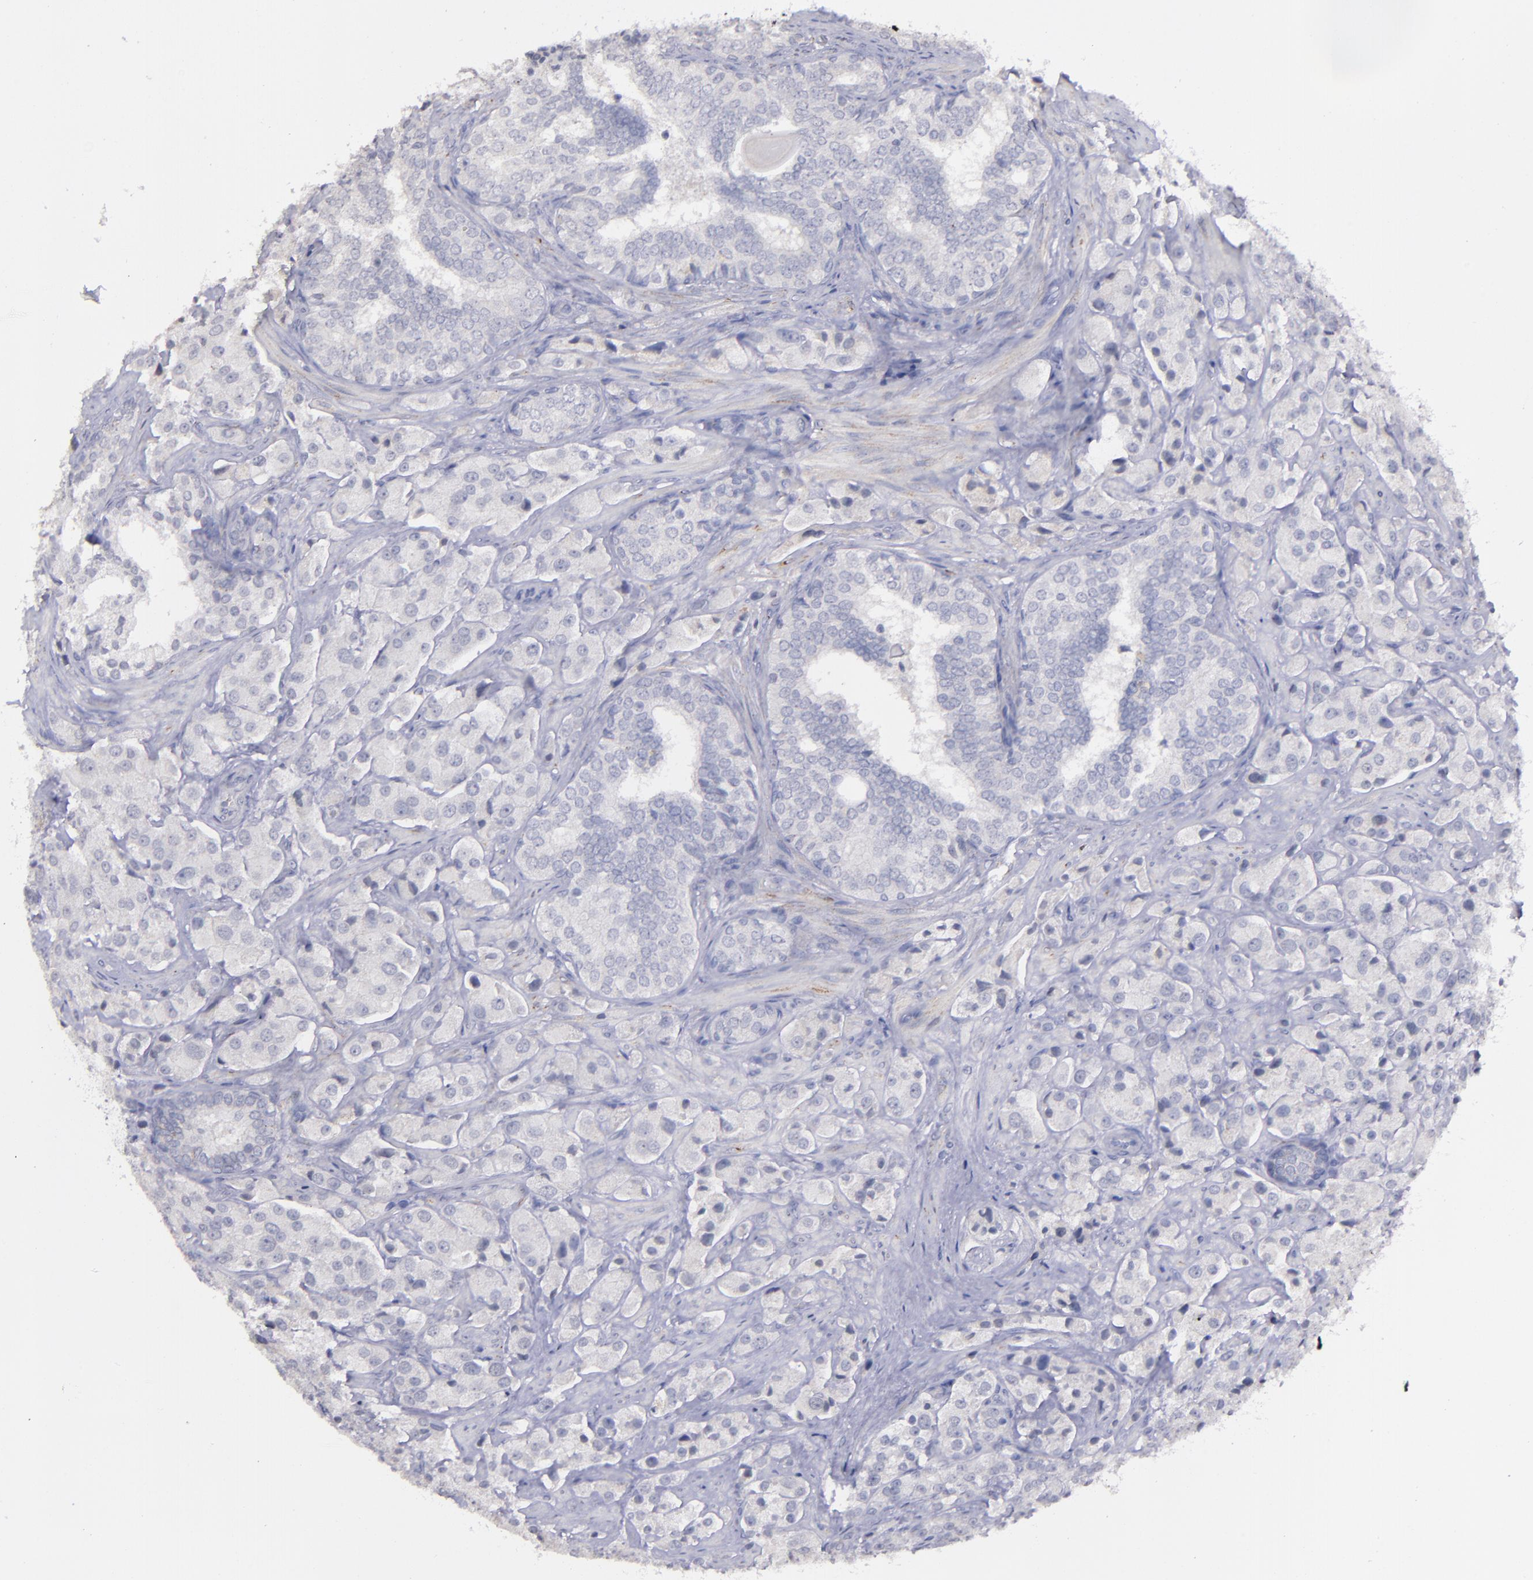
{"staining": {"intensity": "negative", "quantity": "none", "location": "none"}, "tissue": "prostate cancer", "cell_type": "Tumor cells", "image_type": "cancer", "snomed": [{"axis": "morphology", "description": "Adenocarcinoma, Medium grade"}, {"axis": "topography", "description": "Prostate"}], "caption": "Immunohistochemical staining of prostate cancer reveals no significant expression in tumor cells.", "gene": "MASP1", "patient": {"sex": "male", "age": 70}}